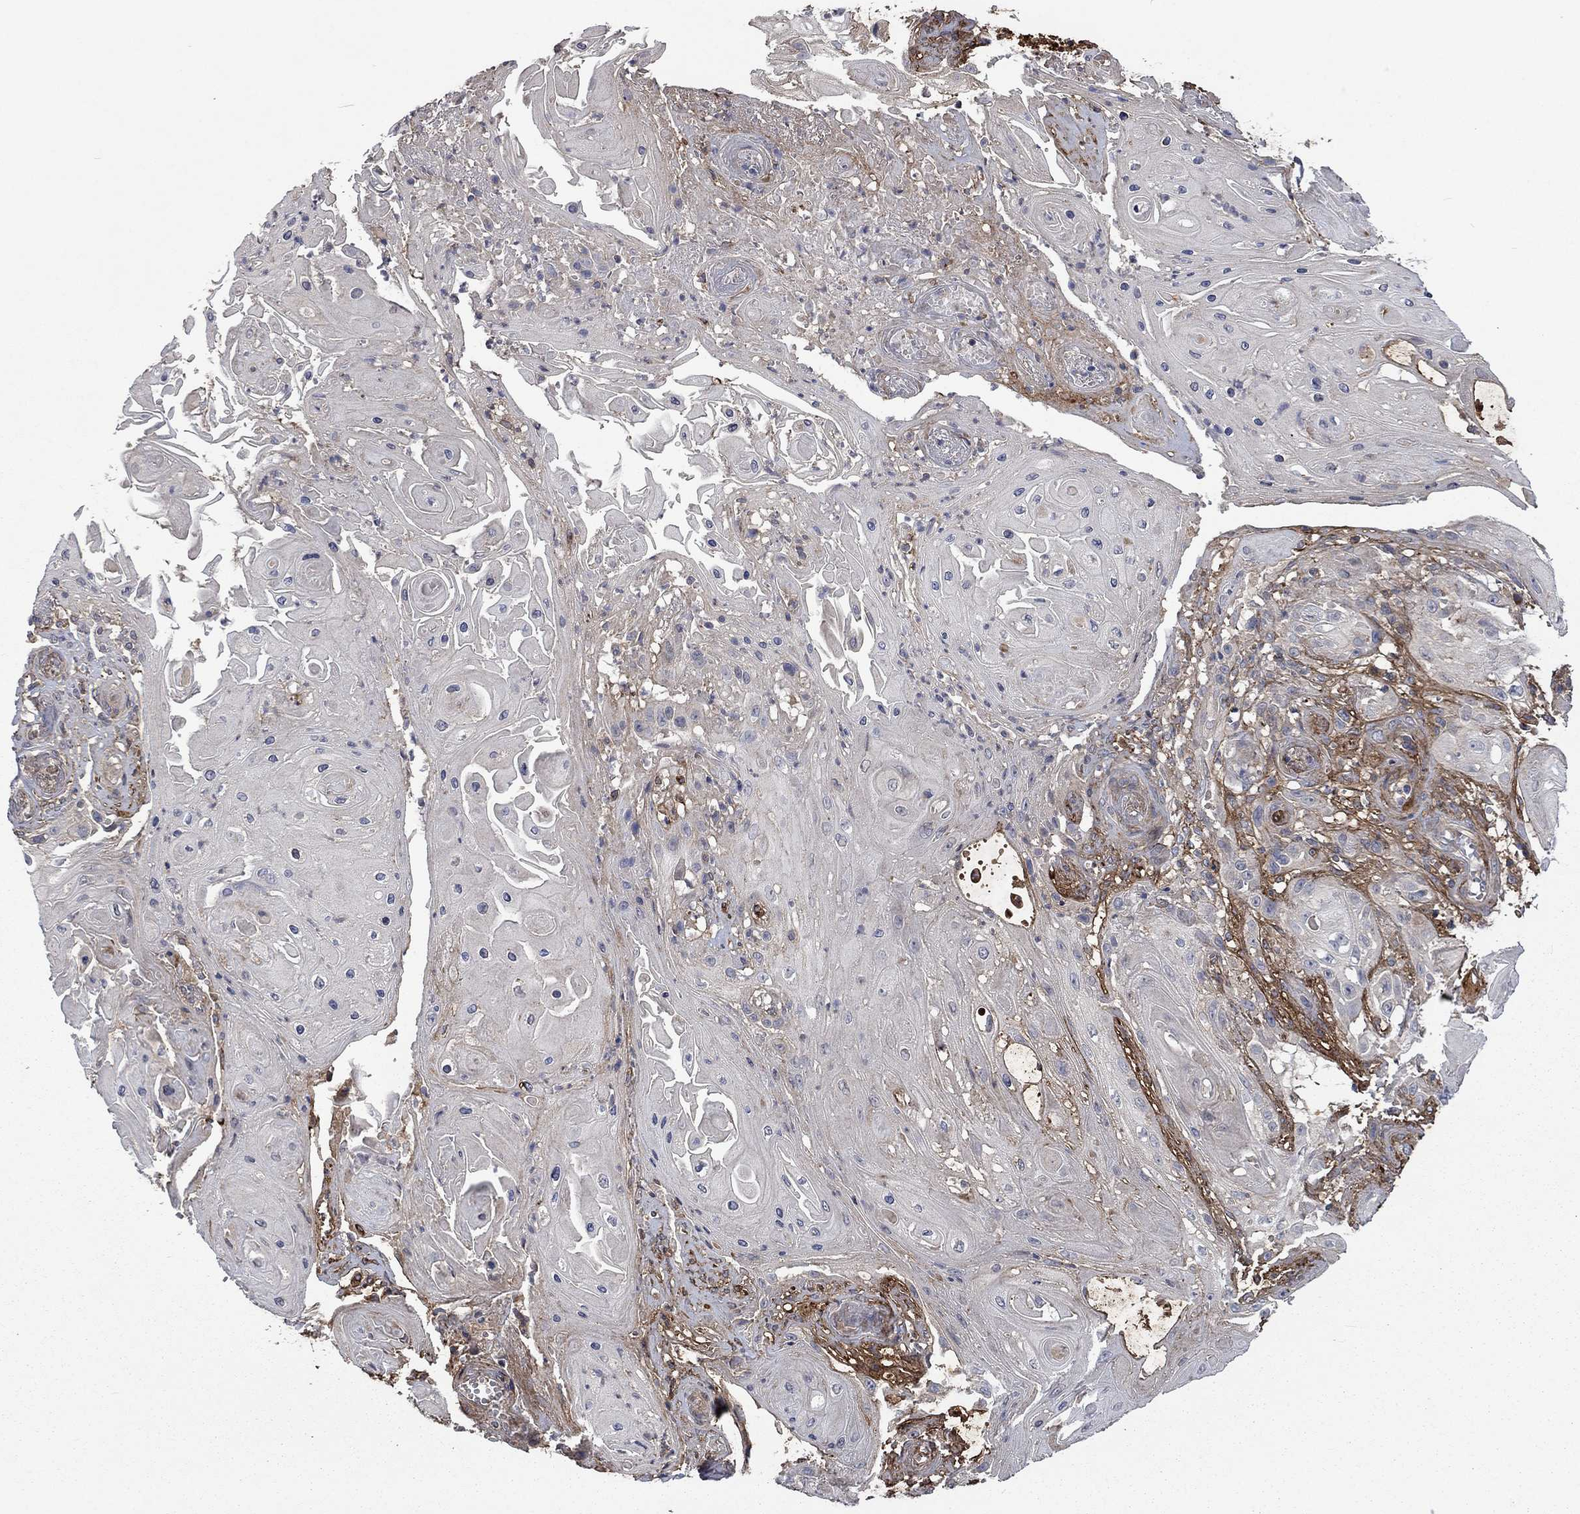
{"staining": {"intensity": "strong", "quantity": "<25%", "location": "cytoplasmic/membranous"}, "tissue": "skin cancer", "cell_type": "Tumor cells", "image_type": "cancer", "snomed": [{"axis": "morphology", "description": "Squamous cell carcinoma, NOS"}, {"axis": "topography", "description": "Skin"}], "caption": "Skin squamous cell carcinoma stained for a protein demonstrates strong cytoplasmic/membranous positivity in tumor cells.", "gene": "VCAN", "patient": {"sex": "male", "age": 62}}